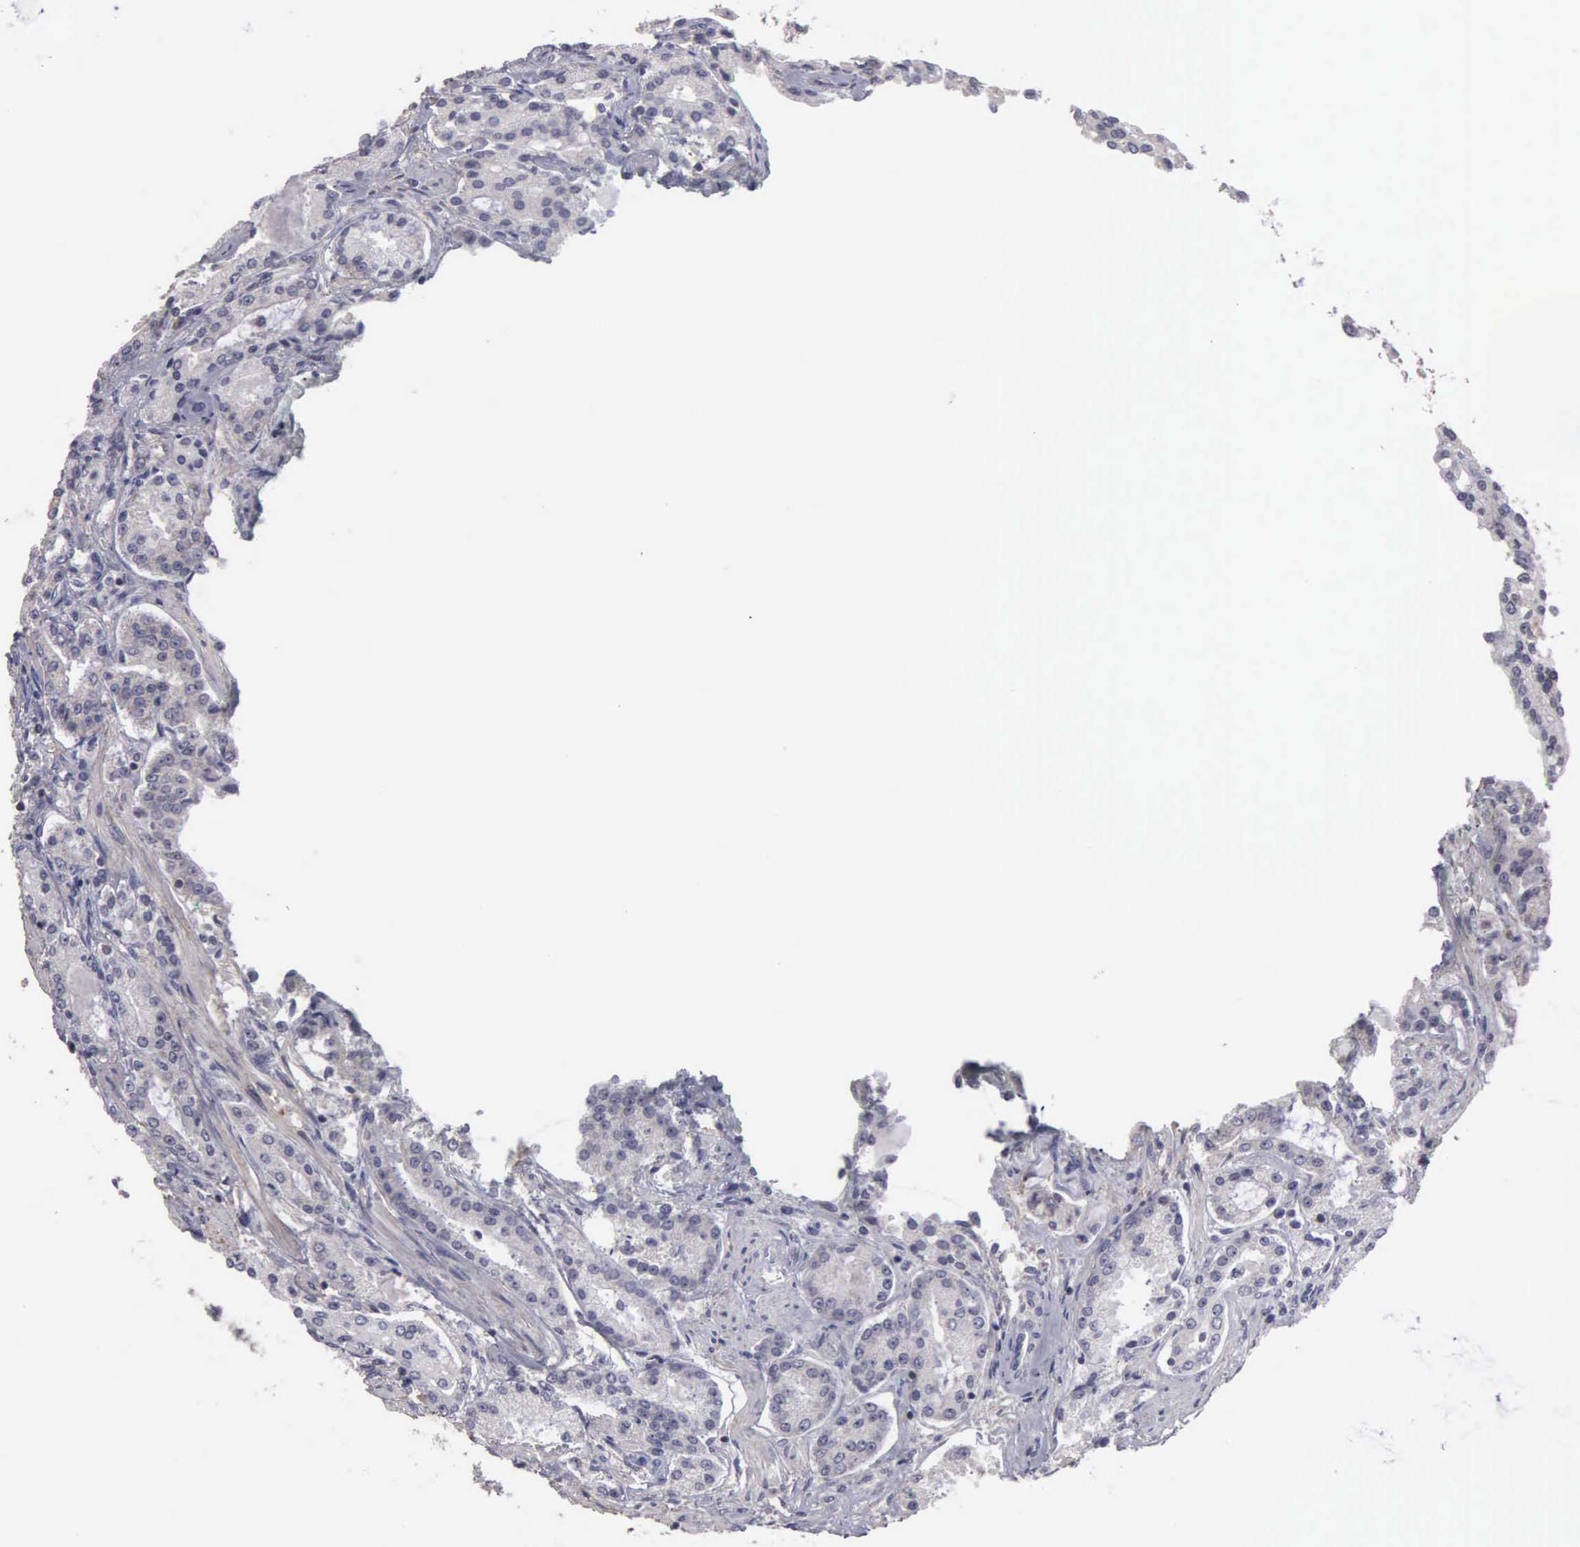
{"staining": {"intensity": "negative", "quantity": "none", "location": "none"}, "tissue": "prostate cancer", "cell_type": "Tumor cells", "image_type": "cancer", "snomed": [{"axis": "morphology", "description": "Adenocarcinoma, Medium grade"}, {"axis": "topography", "description": "Prostate"}], "caption": "Immunohistochemical staining of human prostate cancer exhibits no significant expression in tumor cells.", "gene": "BRD1", "patient": {"sex": "male", "age": 72}}